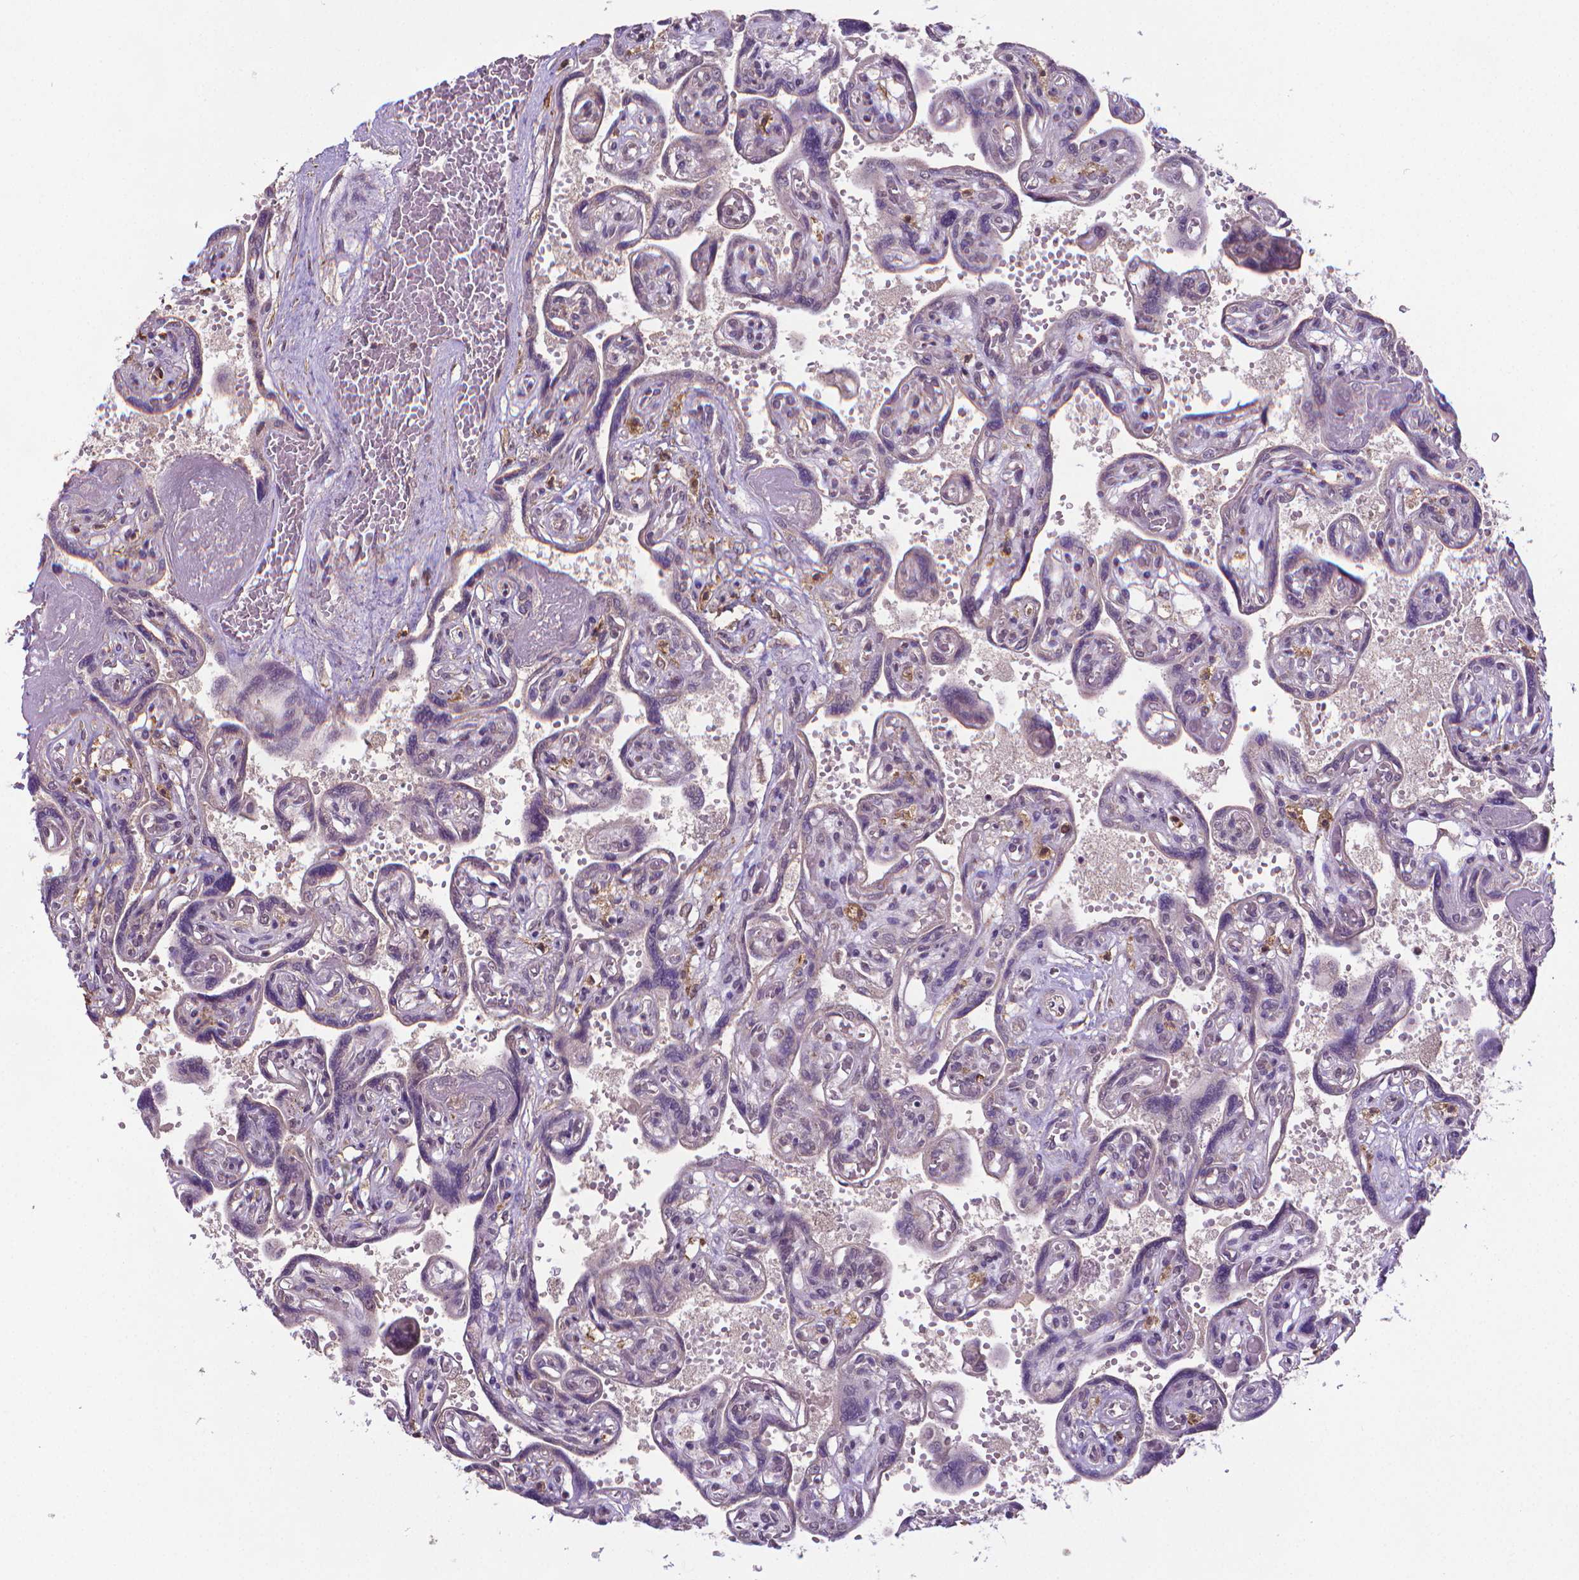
{"staining": {"intensity": "moderate", "quantity": "25%-75%", "location": "cytoplasmic/membranous"}, "tissue": "placenta", "cell_type": "Decidual cells", "image_type": "normal", "snomed": [{"axis": "morphology", "description": "Normal tissue, NOS"}, {"axis": "topography", "description": "Placenta"}], "caption": "About 25%-75% of decidual cells in normal human placenta show moderate cytoplasmic/membranous protein expression as visualized by brown immunohistochemical staining.", "gene": "GPR63", "patient": {"sex": "female", "age": 32}}